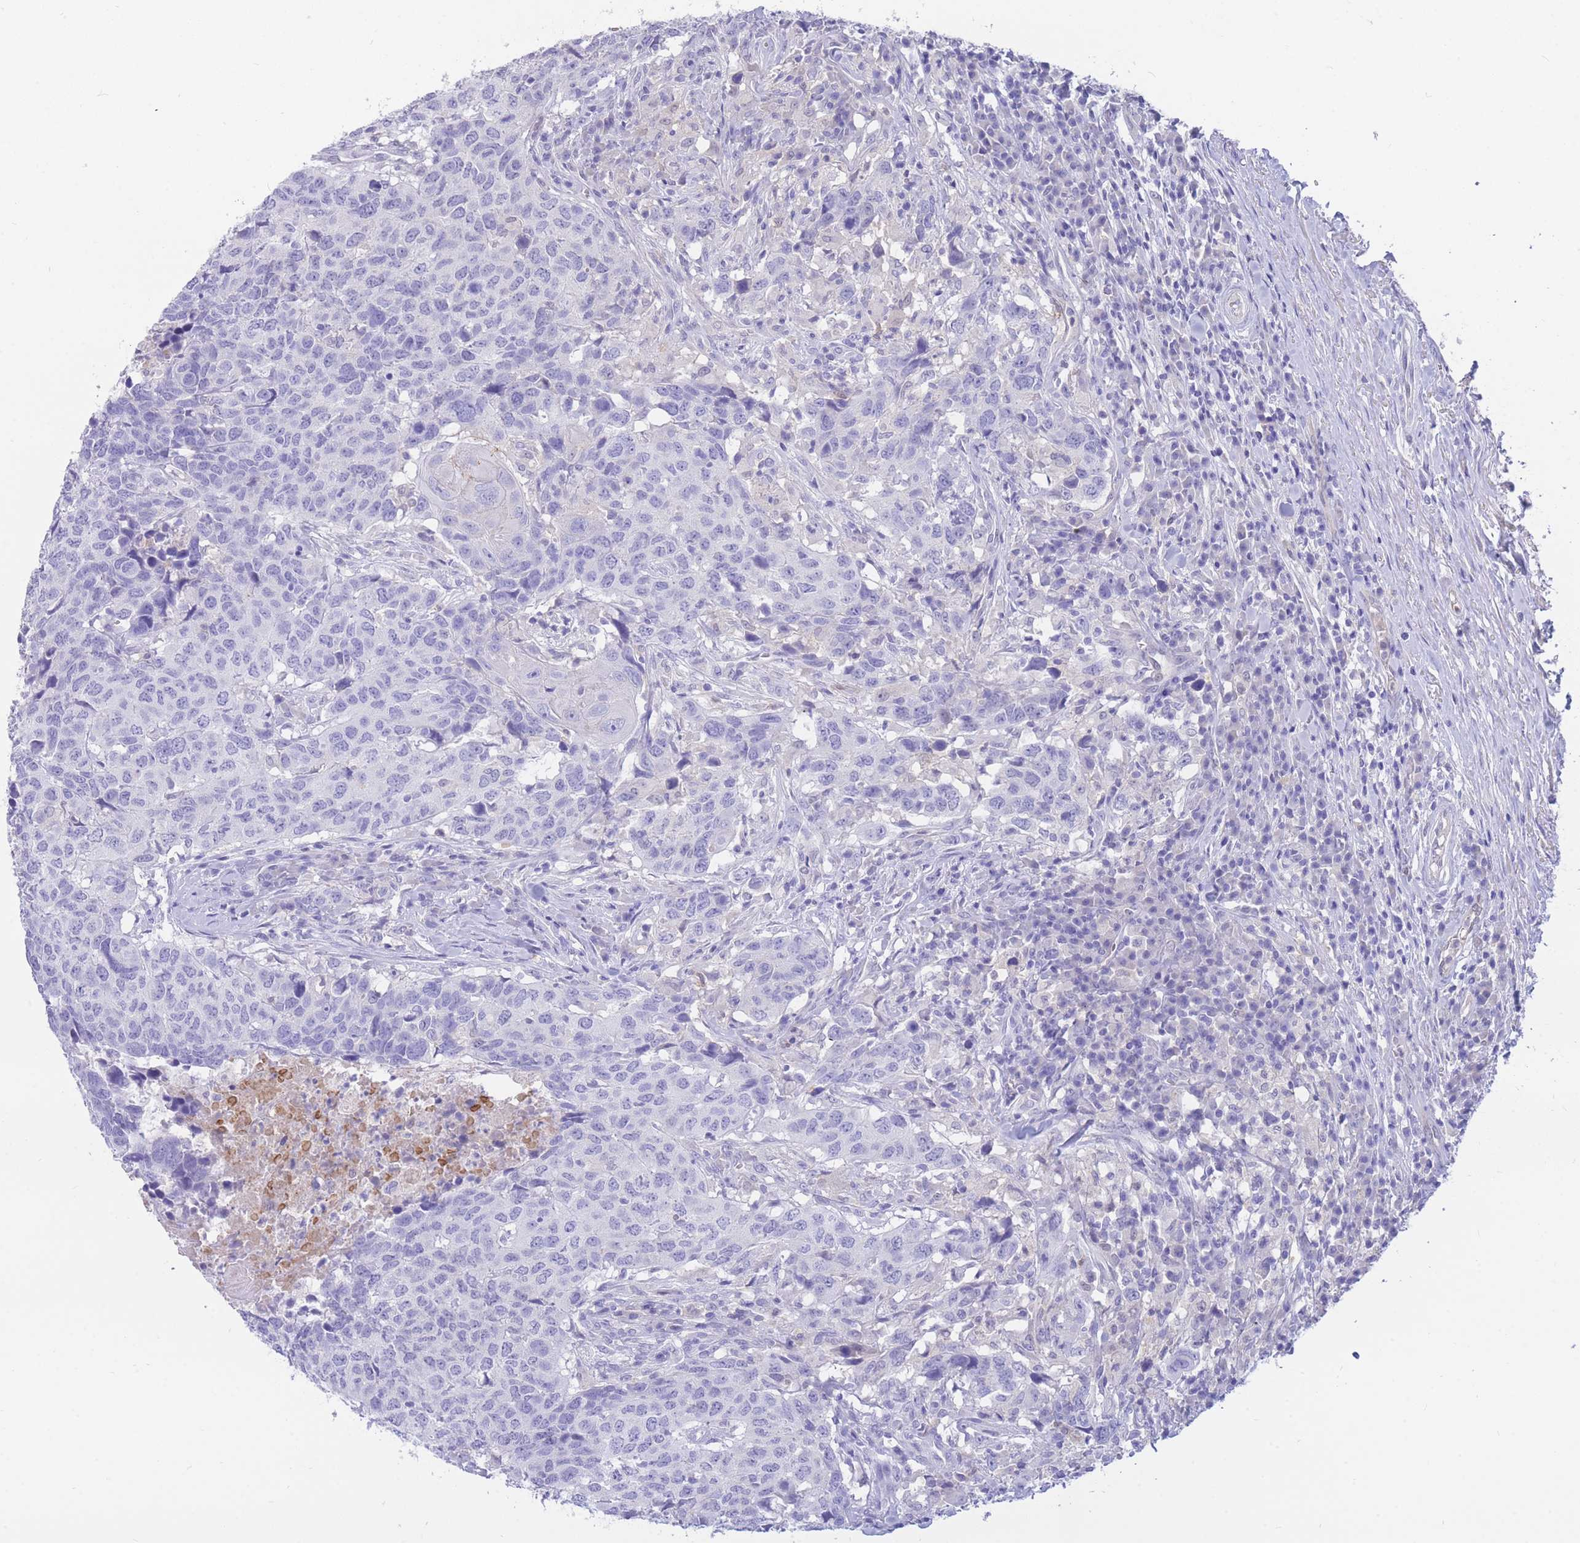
{"staining": {"intensity": "negative", "quantity": "none", "location": "none"}, "tissue": "head and neck cancer", "cell_type": "Tumor cells", "image_type": "cancer", "snomed": [{"axis": "morphology", "description": "Normal tissue, NOS"}, {"axis": "morphology", "description": "Squamous cell carcinoma, NOS"}, {"axis": "topography", "description": "Skeletal muscle"}, {"axis": "topography", "description": "Vascular tissue"}, {"axis": "topography", "description": "Peripheral nerve tissue"}, {"axis": "topography", "description": "Head-Neck"}], "caption": "IHC image of neoplastic tissue: head and neck cancer stained with DAB (3,3'-diaminobenzidine) reveals no significant protein staining in tumor cells. (Stains: DAB immunohistochemistry (IHC) with hematoxylin counter stain, Microscopy: brightfield microscopy at high magnification).", "gene": "SULT1A1", "patient": {"sex": "male", "age": 66}}